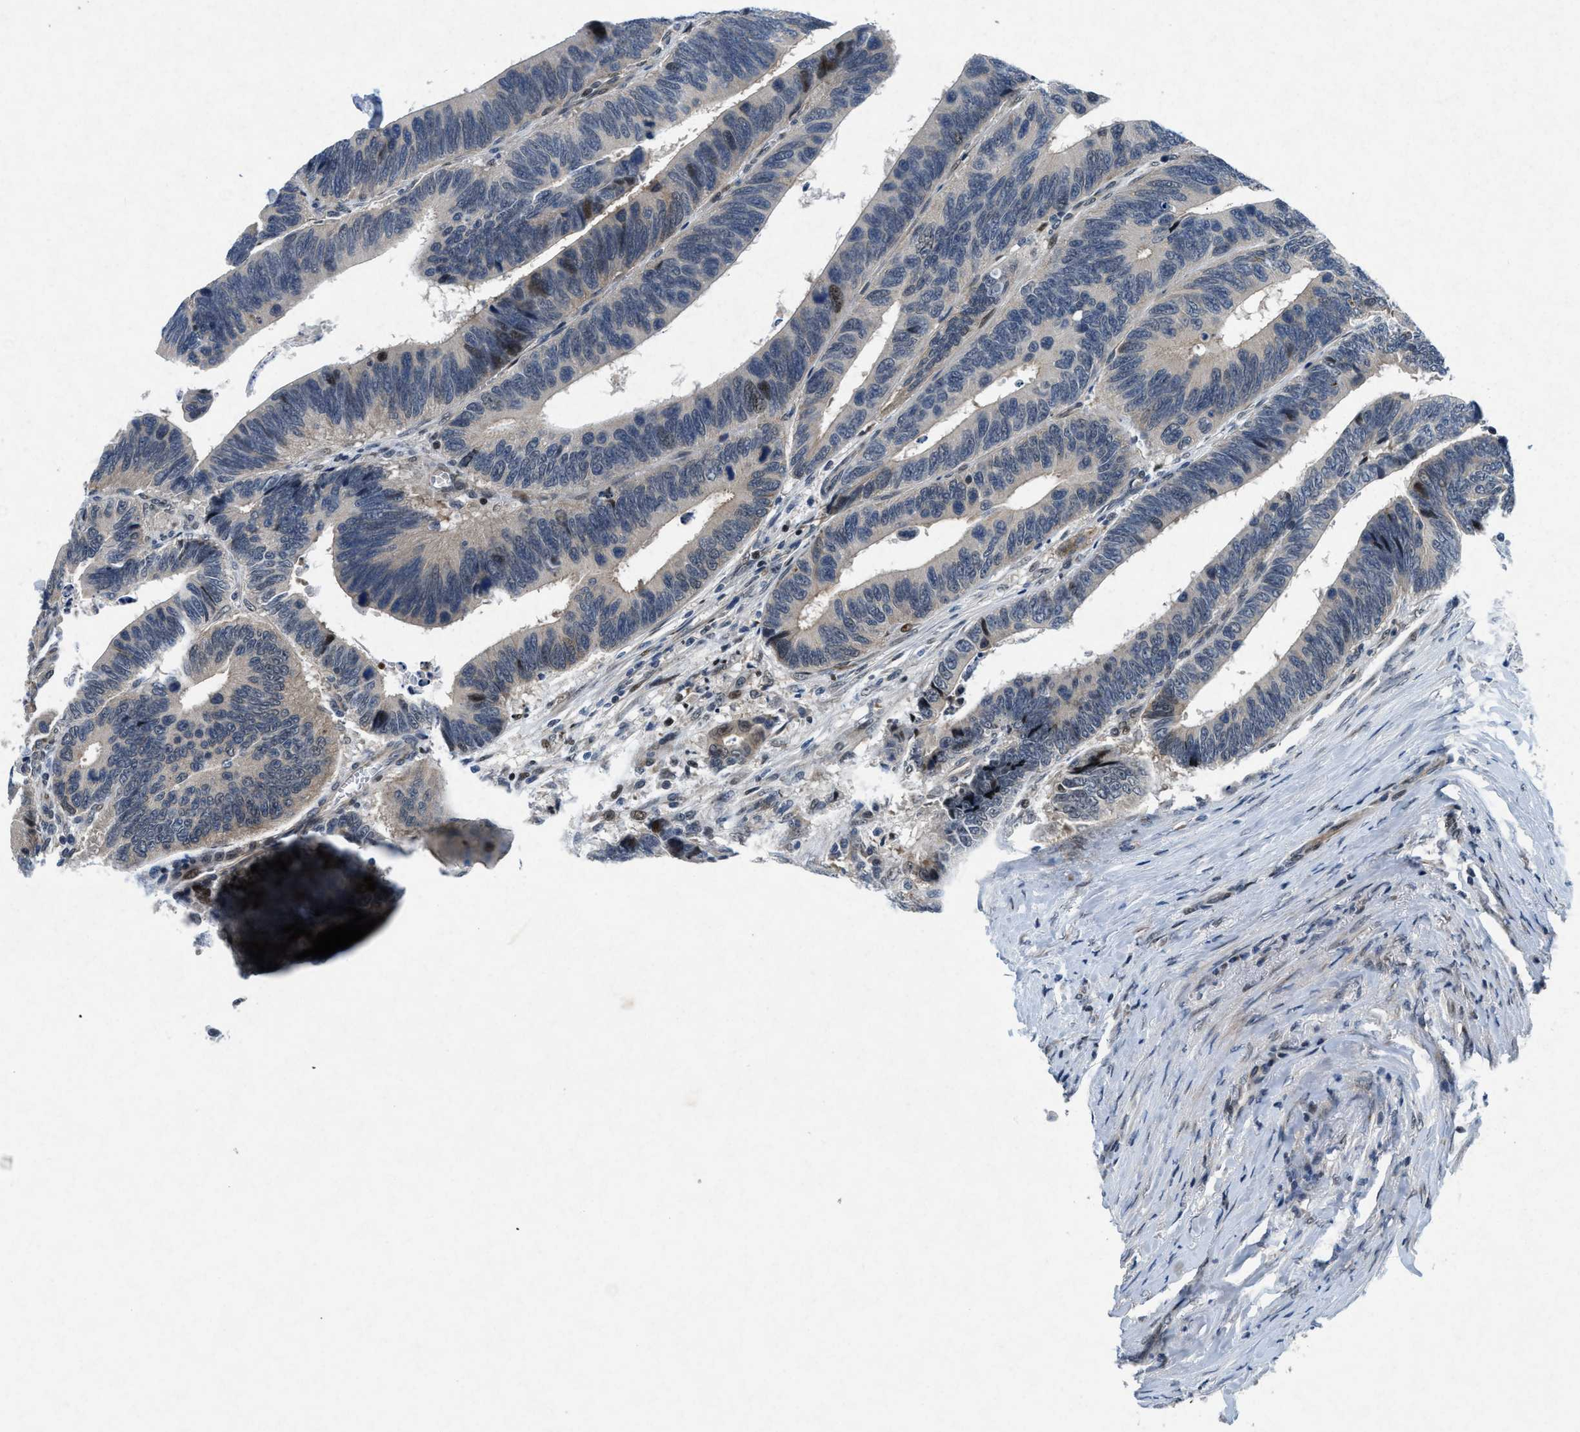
{"staining": {"intensity": "moderate", "quantity": "<25%", "location": "nuclear"}, "tissue": "colorectal cancer", "cell_type": "Tumor cells", "image_type": "cancer", "snomed": [{"axis": "morphology", "description": "Adenocarcinoma, NOS"}, {"axis": "topography", "description": "Colon"}], "caption": "Protein expression analysis of human colorectal cancer reveals moderate nuclear positivity in about <25% of tumor cells.", "gene": "PHLDA1", "patient": {"sex": "male", "age": 72}}